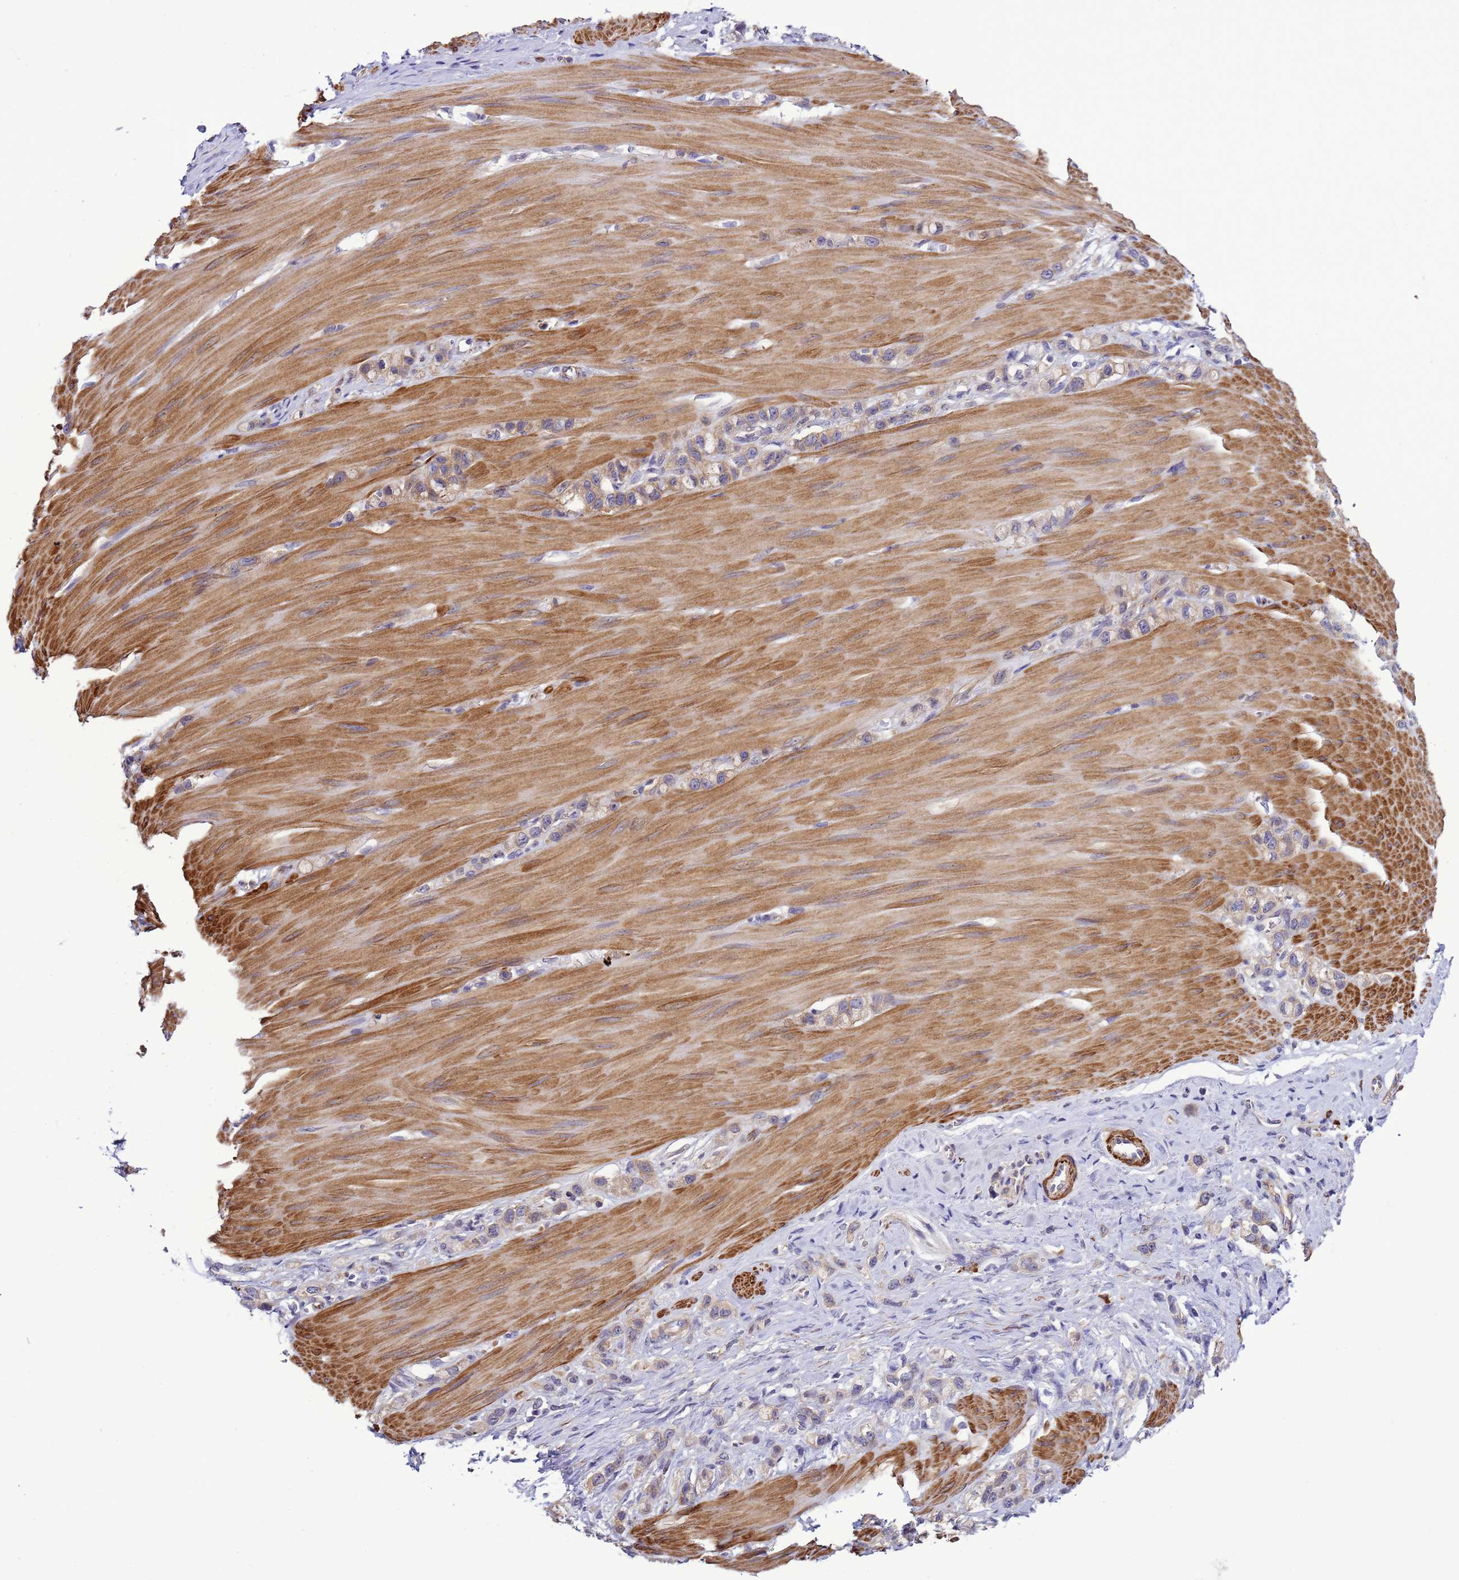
{"staining": {"intensity": "weak", "quantity": "<25%", "location": "cytoplasmic/membranous"}, "tissue": "stomach cancer", "cell_type": "Tumor cells", "image_type": "cancer", "snomed": [{"axis": "morphology", "description": "Adenocarcinoma, NOS"}, {"axis": "topography", "description": "Stomach"}], "caption": "Immunohistochemical staining of adenocarcinoma (stomach) demonstrates no significant positivity in tumor cells.", "gene": "GEN1", "patient": {"sex": "female", "age": 65}}